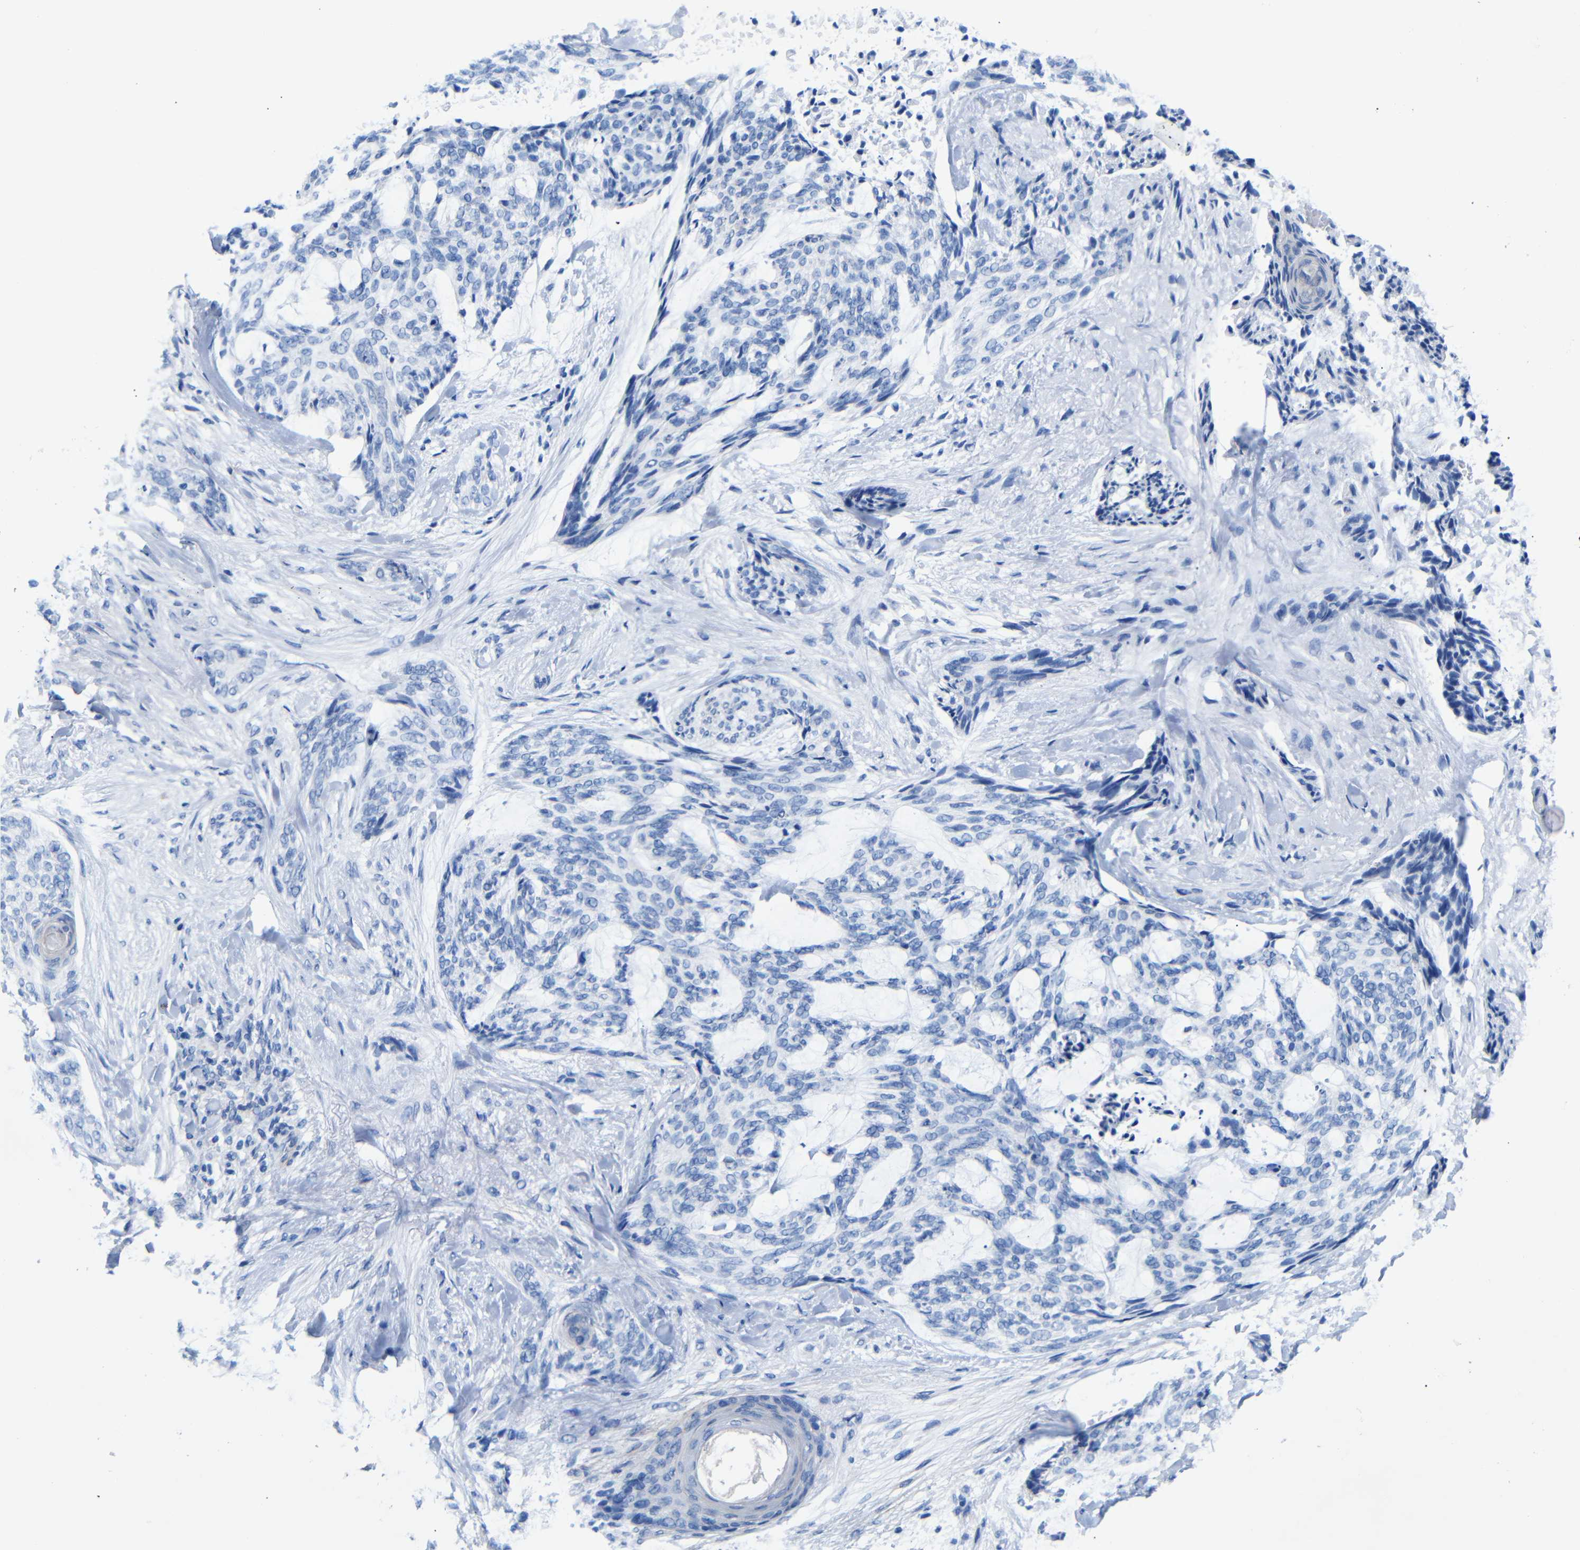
{"staining": {"intensity": "negative", "quantity": "none", "location": "none"}, "tissue": "skin cancer", "cell_type": "Tumor cells", "image_type": "cancer", "snomed": [{"axis": "morphology", "description": "Normal tissue, NOS"}, {"axis": "morphology", "description": "Basal cell carcinoma"}, {"axis": "topography", "description": "Skin"}], "caption": "Human basal cell carcinoma (skin) stained for a protein using immunohistochemistry (IHC) displays no expression in tumor cells.", "gene": "CGNL1", "patient": {"sex": "female", "age": 71}}